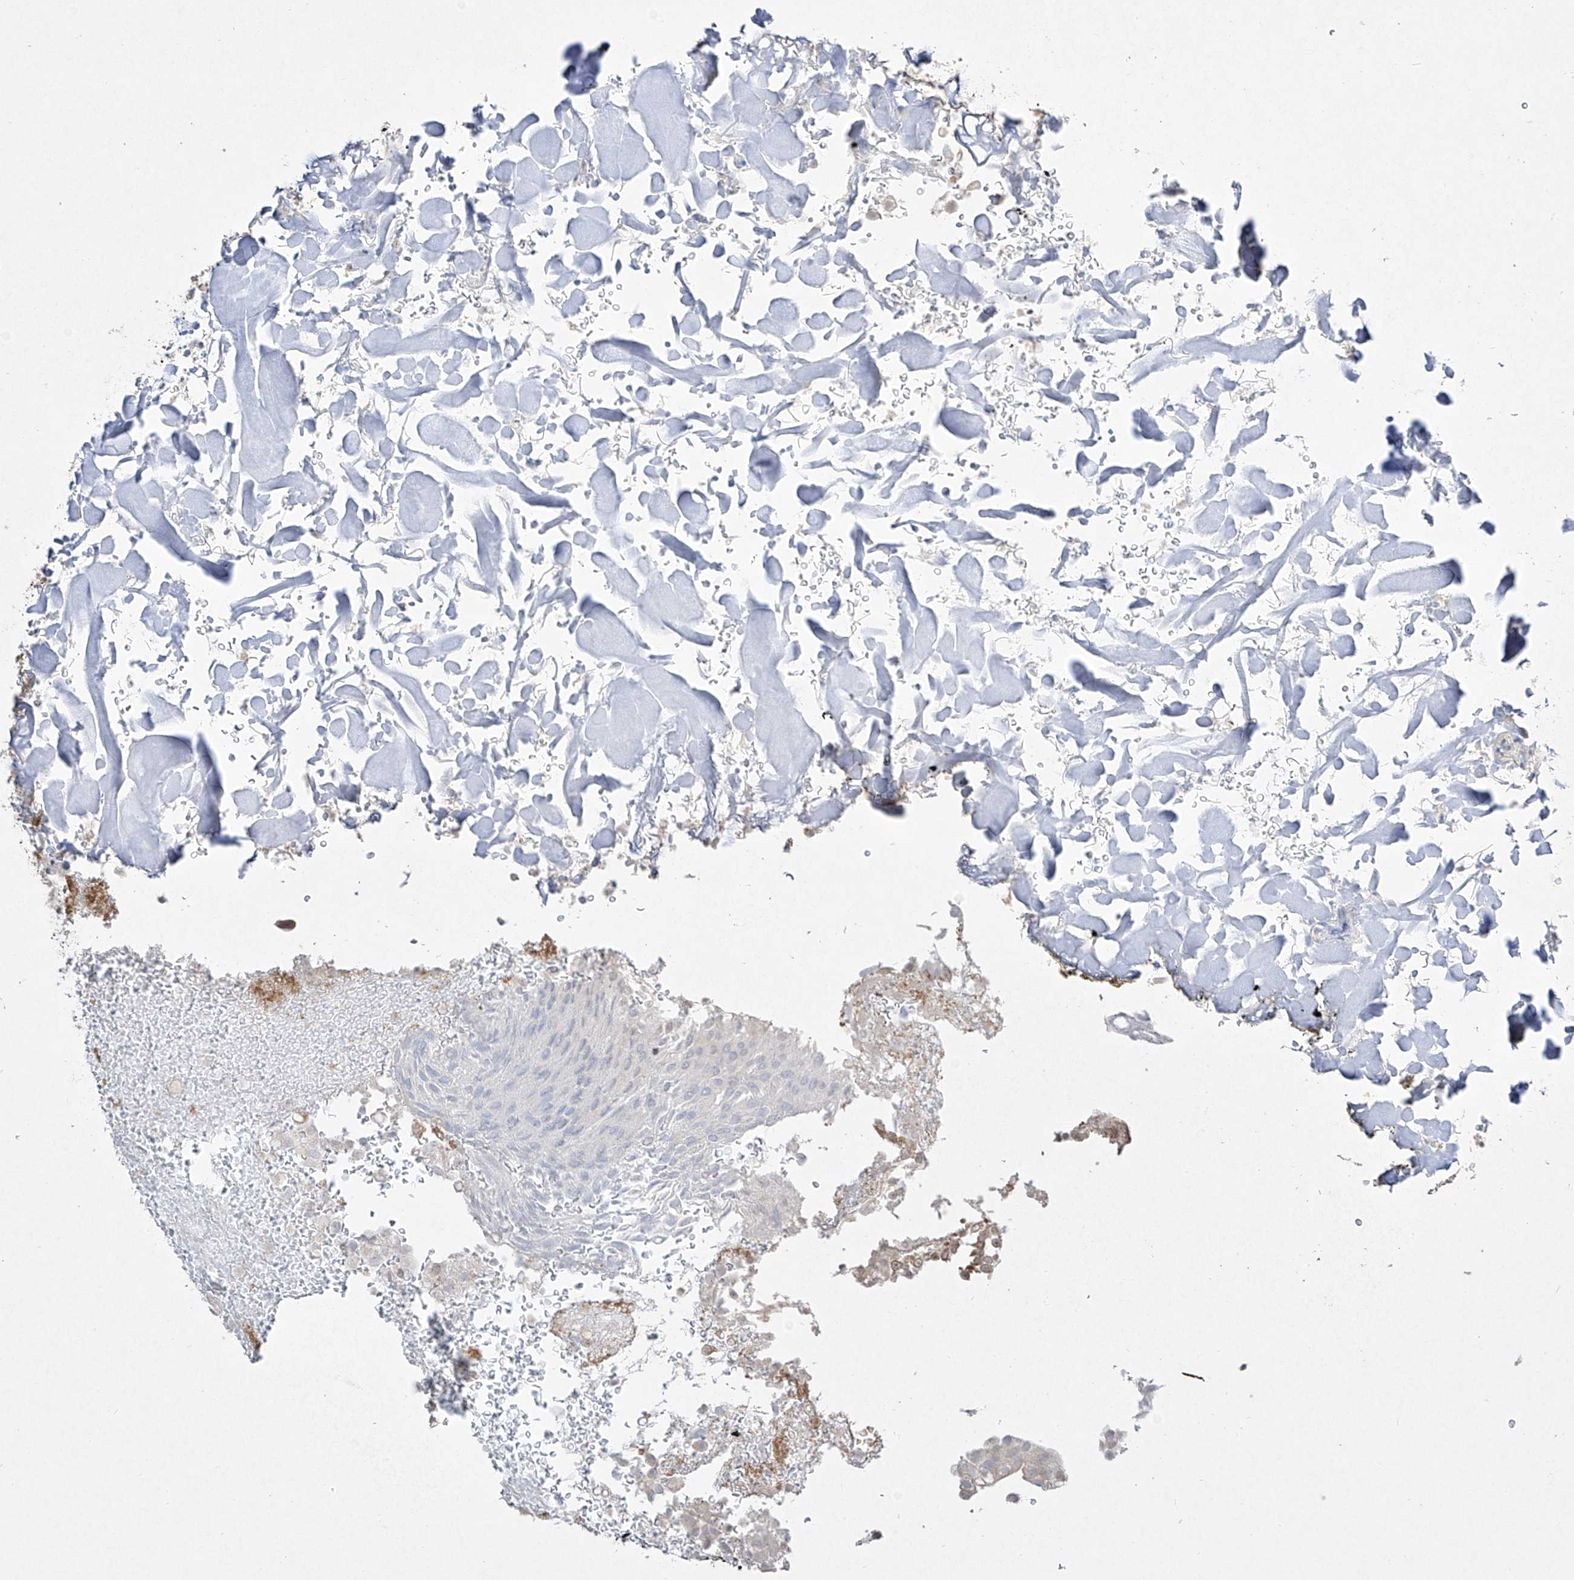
{"staining": {"intensity": "negative", "quantity": "none", "location": "none"}, "tissue": "urothelial cancer", "cell_type": "Tumor cells", "image_type": "cancer", "snomed": [{"axis": "morphology", "description": "Urothelial carcinoma, Low grade"}, {"axis": "topography", "description": "Urinary bladder"}], "caption": "Immunohistochemistry image of neoplastic tissue: human urothelial cancer stained with DAB (3,3'-diaminobenzidine) shows no significant protein positivity in tumor cells.", "gene": "KDM1B", "patient": {"sex": "male", "age": 78}}